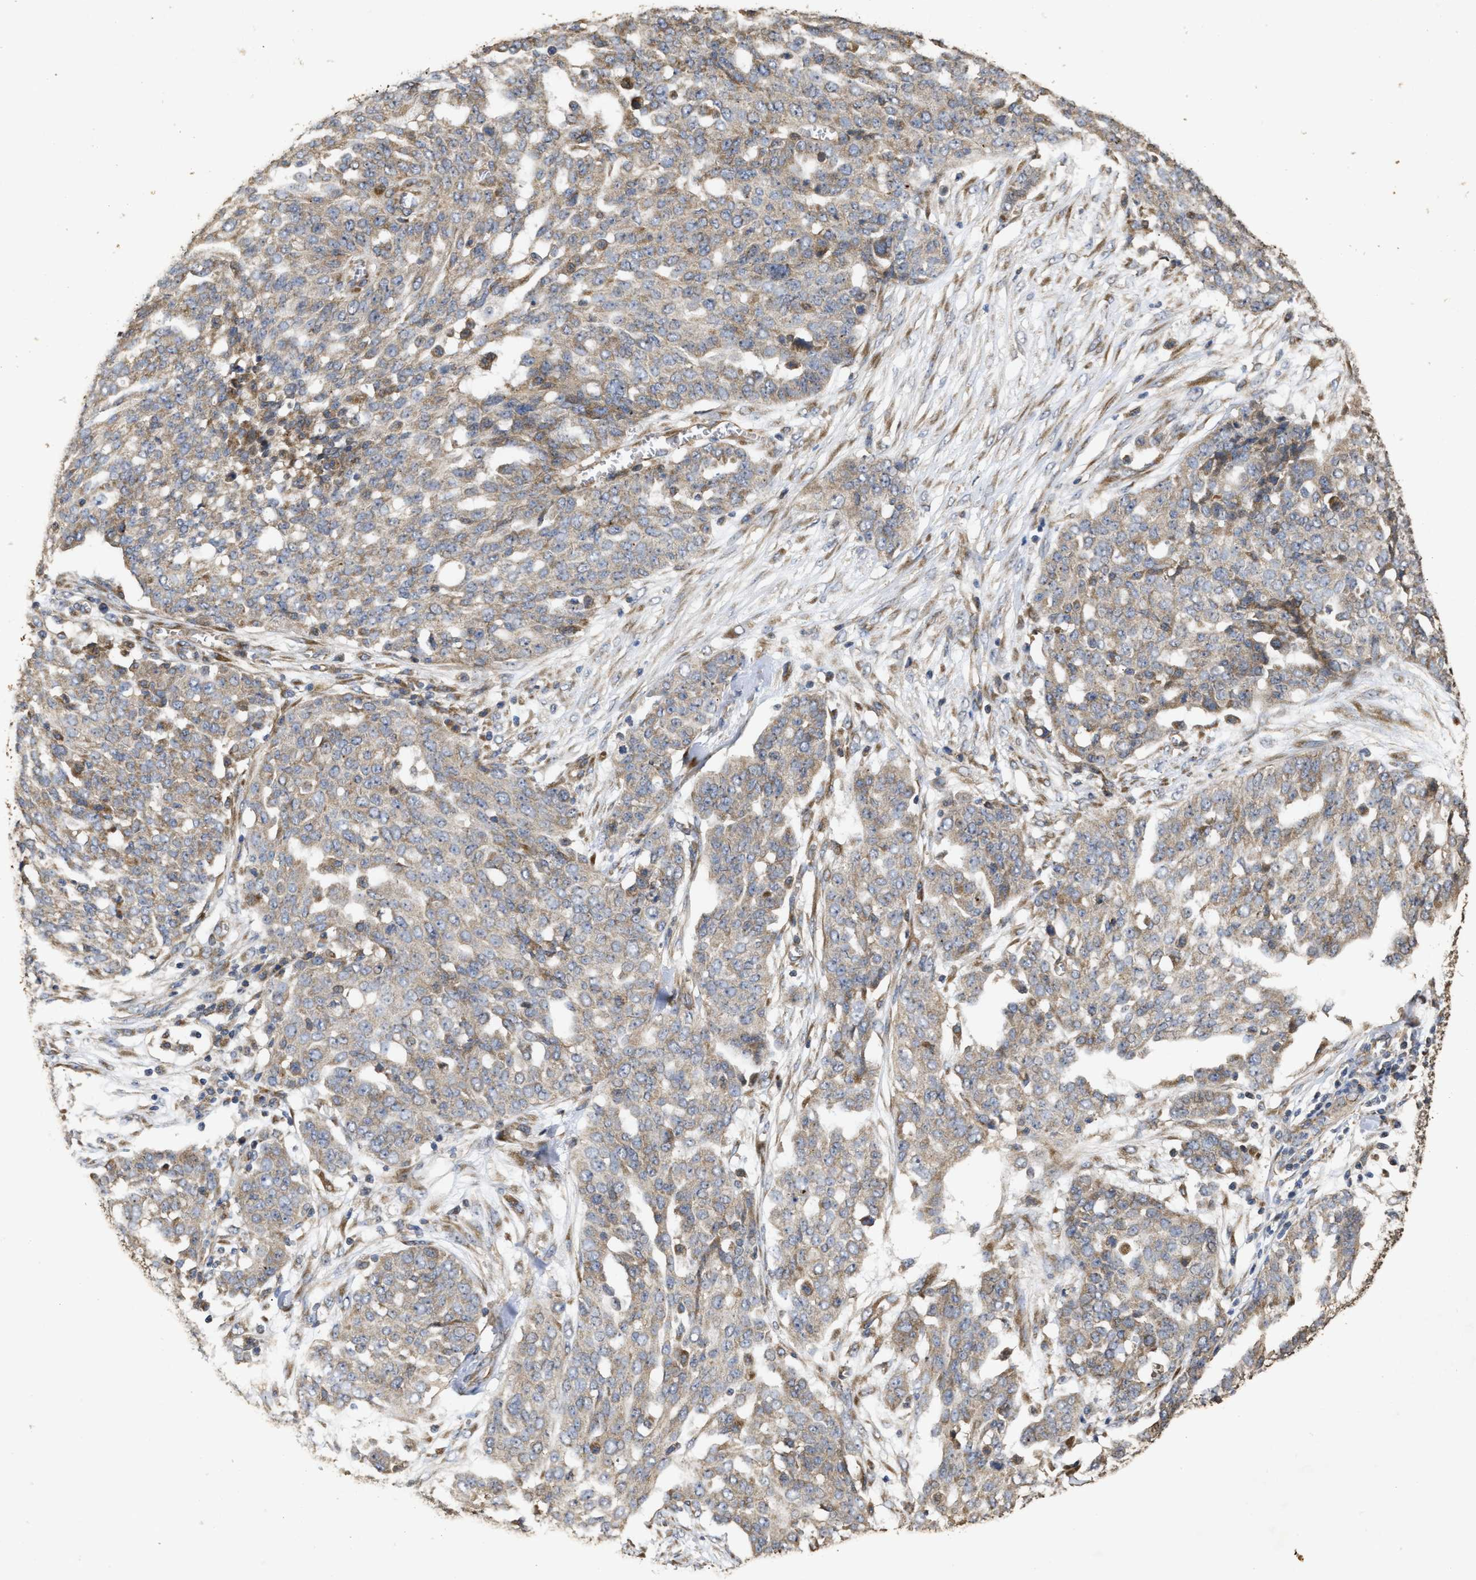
{"staining": {"intensity": "moderate", "quantity": ">75%", "location": "cytoplasmic/membranous"}, "tissue": "ovarian cancer", "cell_type": "Tumor cells", "image_type": "cancer", "snomed": [{"axis": "morphology", "description": "Cystadenocarcinoma, serous, NOS"}, {"axis": "topography", "description": "Soft tissue"}, {"axis": "topography", "description": "Ovary"}], "caption": "A micrograph of human serous cystadenocarcinoma (ovarian) stained for a protein exhibits moderate cytoplasmic/membranous brown staining in tumor cells. Nuclei are stained in blue.", "gene": "NAV1", "patient": {"sex": "female", "age": 57}}